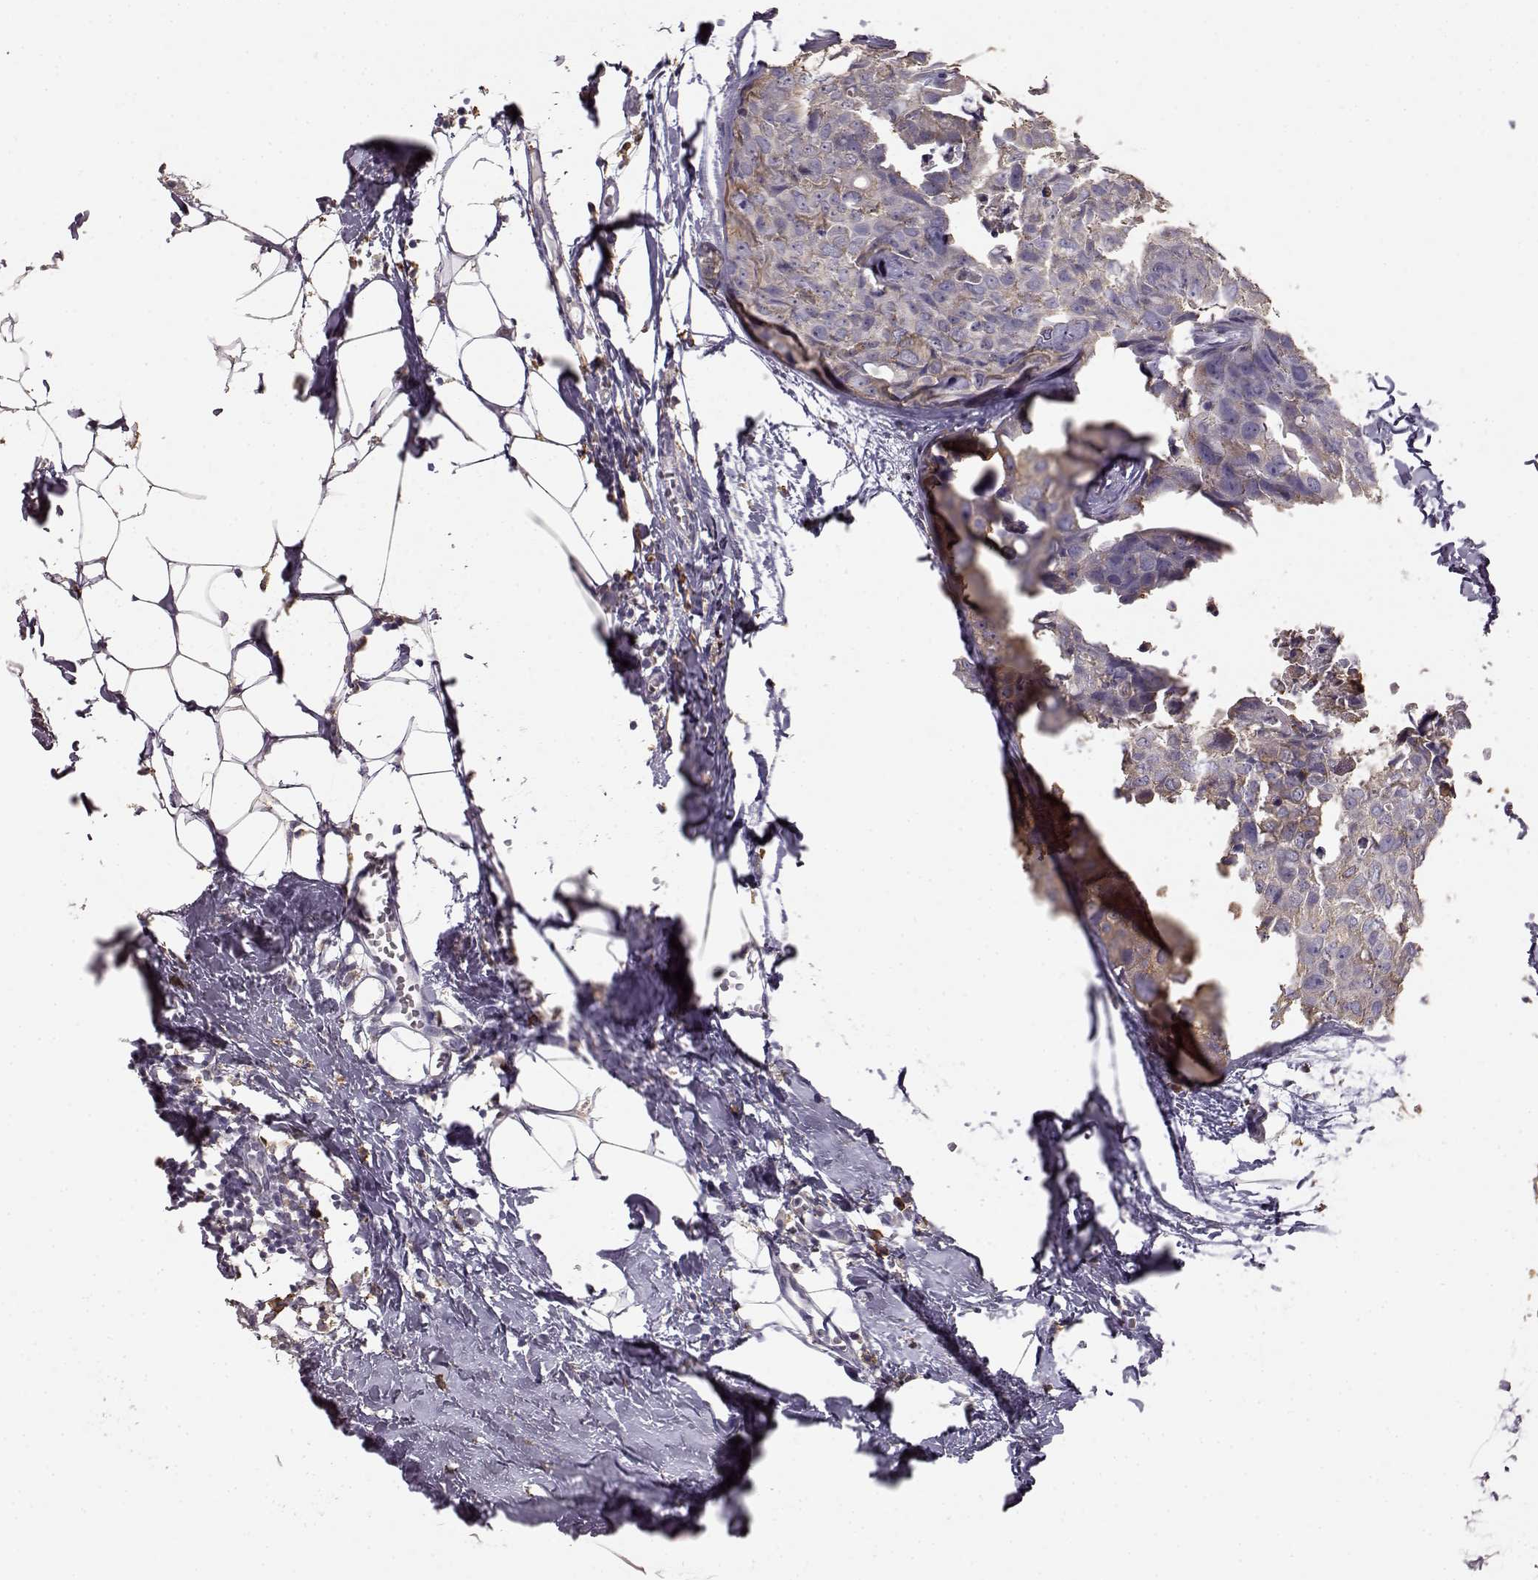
{"staining": {"intensity": "weak", "quantity": "<25%", "location": "cytoplasmic/membranous"}, "tissue": "breast cancer", "cell_type": "Tumor cells", "image_type": "cancer", "snomed": [{"axis": "morphology", "description": "Duct carcinoma"}, {"axis": "topography", "description": "Breast"}], "caption": "Micrograph shows no significant protein expression in tumor cells of breast invasive ductal carcinoma.", "gene": "GABRG3", "patient": {"sex": "female", "age": 38}}